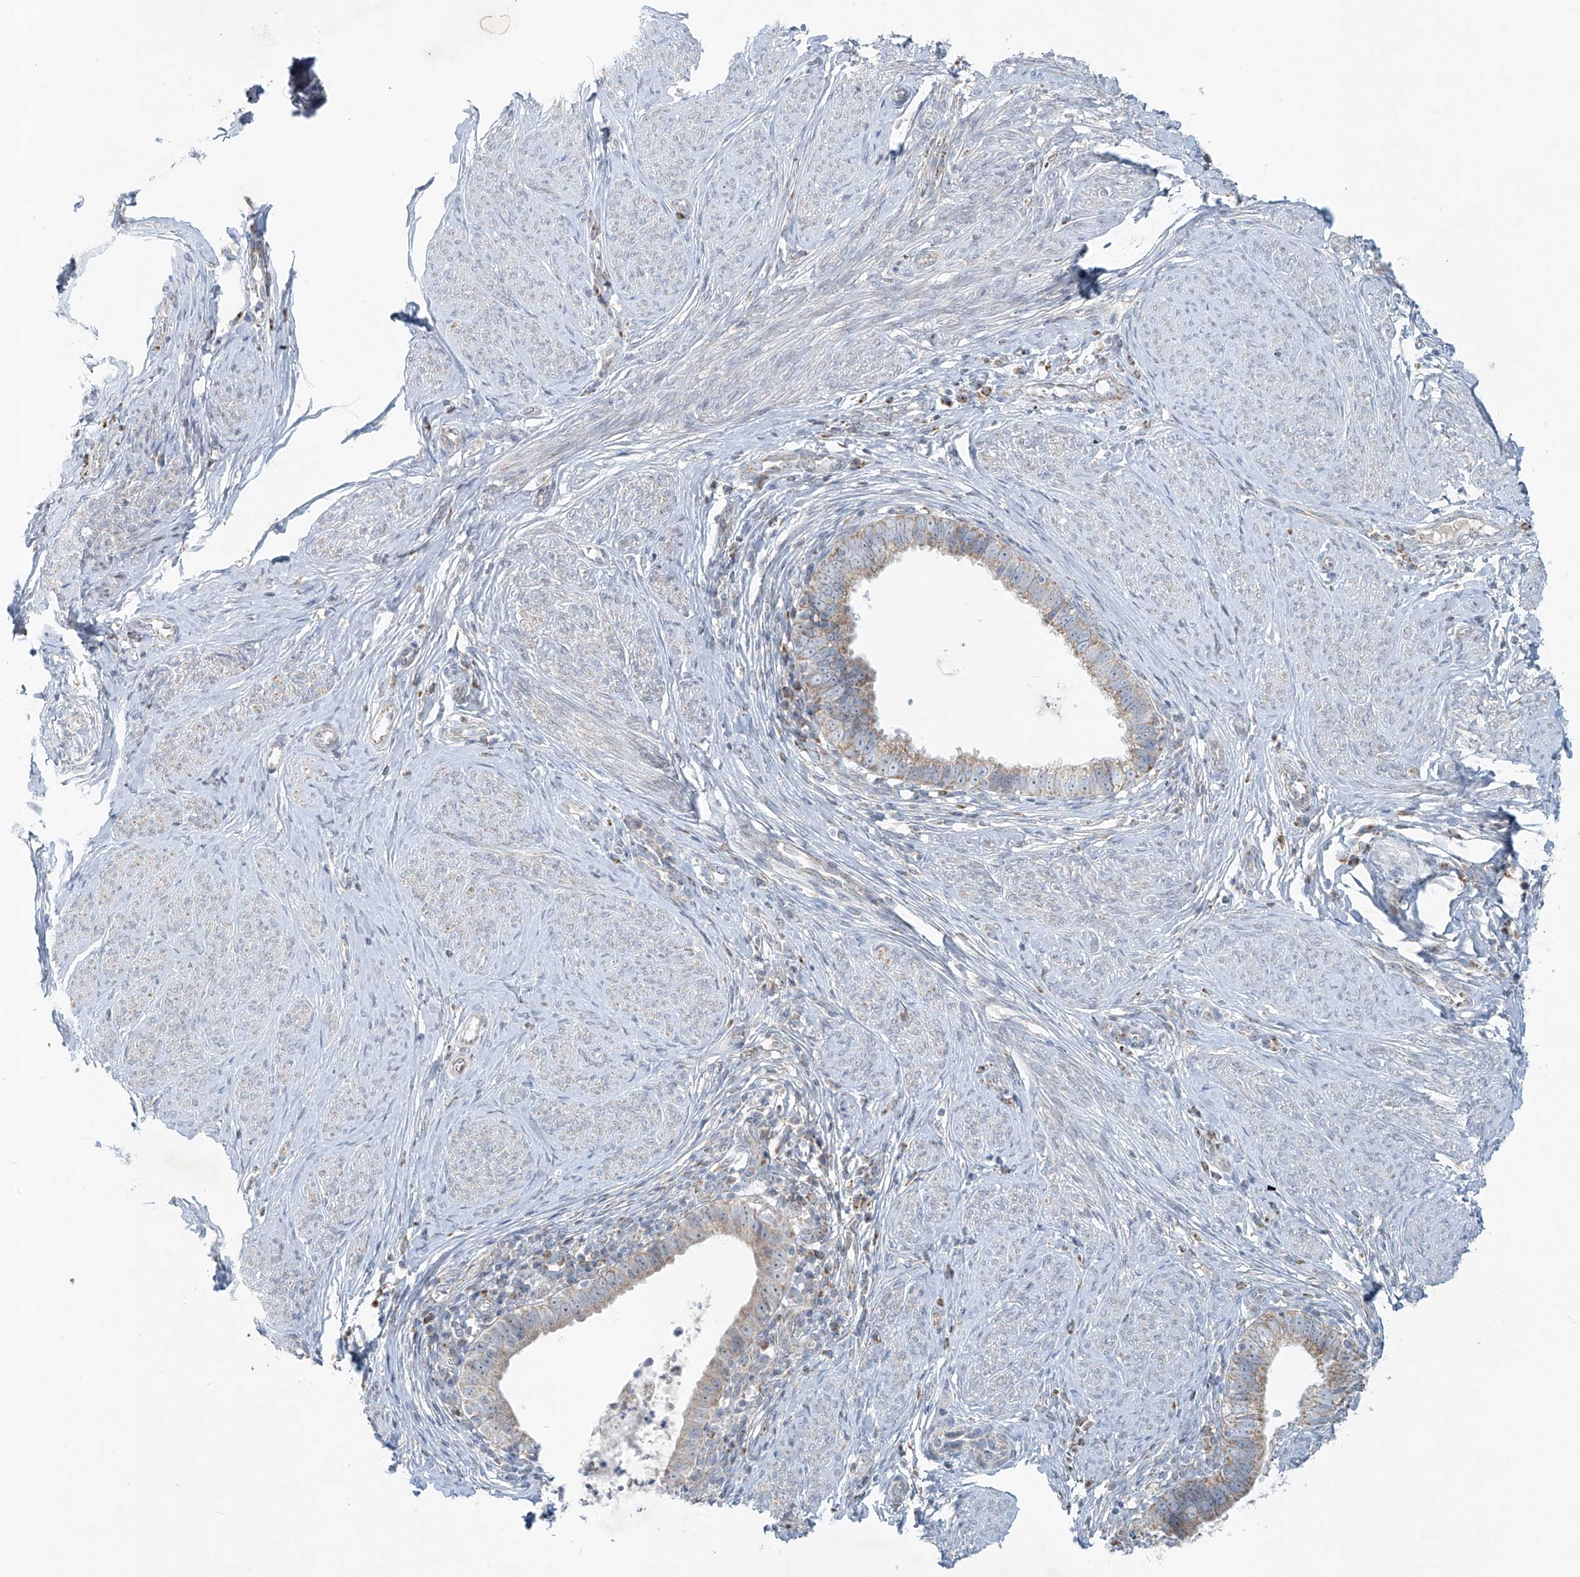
{"staining": {"intensity": "moderate", "quantity": "<25%", "location": "cytoplasmic/membranous"}, "tissue": "cervical cancer", "cell_type": "Tumor cells", "image_type": "cancer", "snomed": [{"axis": "morphology", "description": "Adenocarcinoma, NOS"}, {"axis": "topography", "description": "Cervix"}], "caption": "This photomicrograph shows IHC staining of human cervical cancer (adenocarcinoma), with low moderate cytoplasmic/membranous expression in about <25% of tumor cells.", "gene": "SMDT1", "patient": {"sex": "female", "age": 36}}